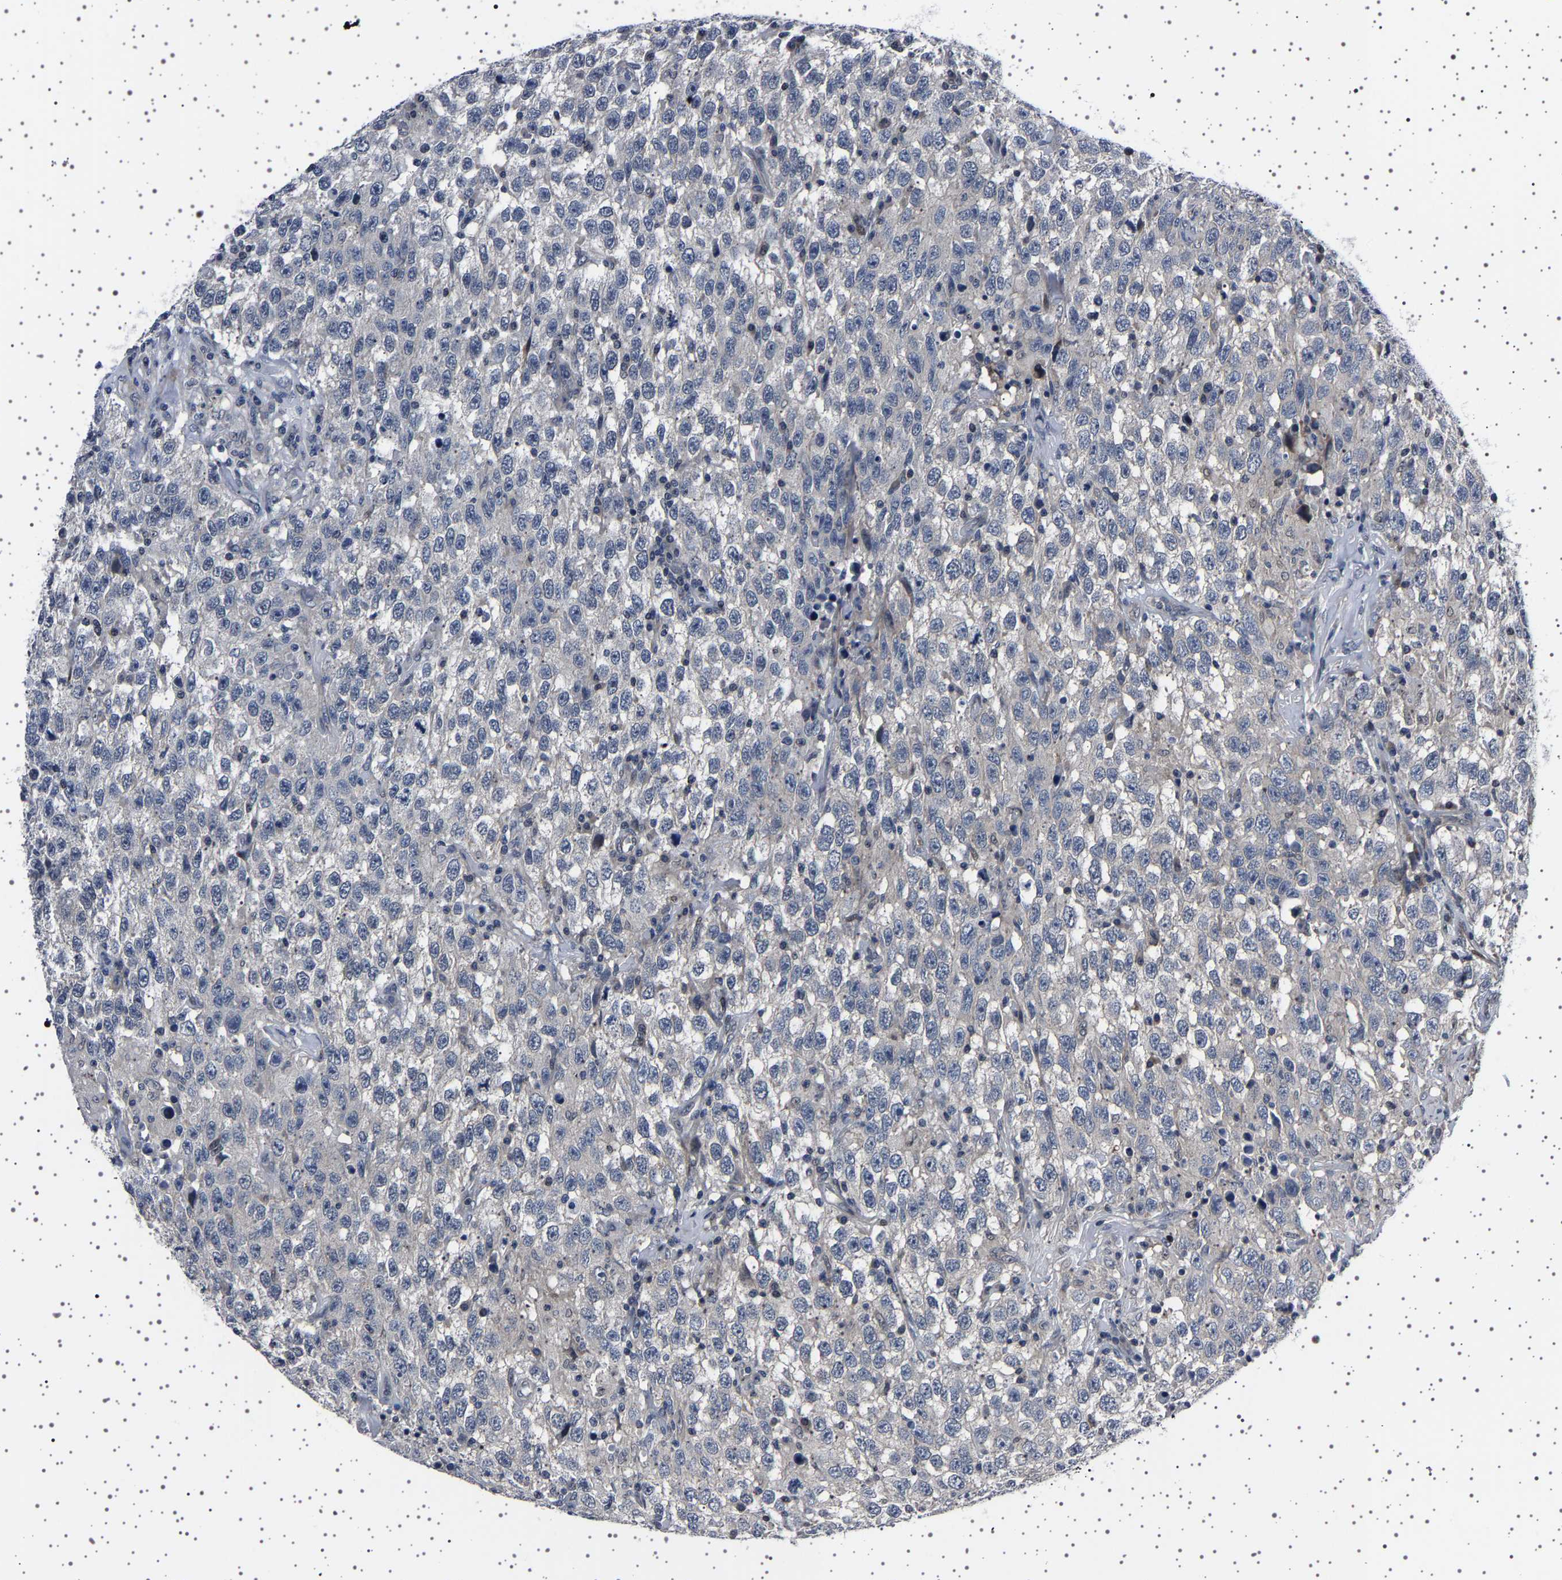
{"staining": {"intensity": "negative", "quantity": "none", "location": "none"}, "tissue": "testis cancer", "cell_type": "Tumor cells", "image_type": "cancer", "snomed": [{"axis": "morphology", "description": "Seminoma, NOS"}, {"axis": "topography", "description": "Testis"}], "caption": "Tumor cells show no significant staining in testis cancer (seminoma). The staining was performed using DAB (3,3'-diaminobenzidine) to visualize the protein expression in brown, while the nuclei were stained in blue with hematoxylin (Magnification: 20x).", "gene": "PAK5", "patient": {"sex": "male", "age": 41}}